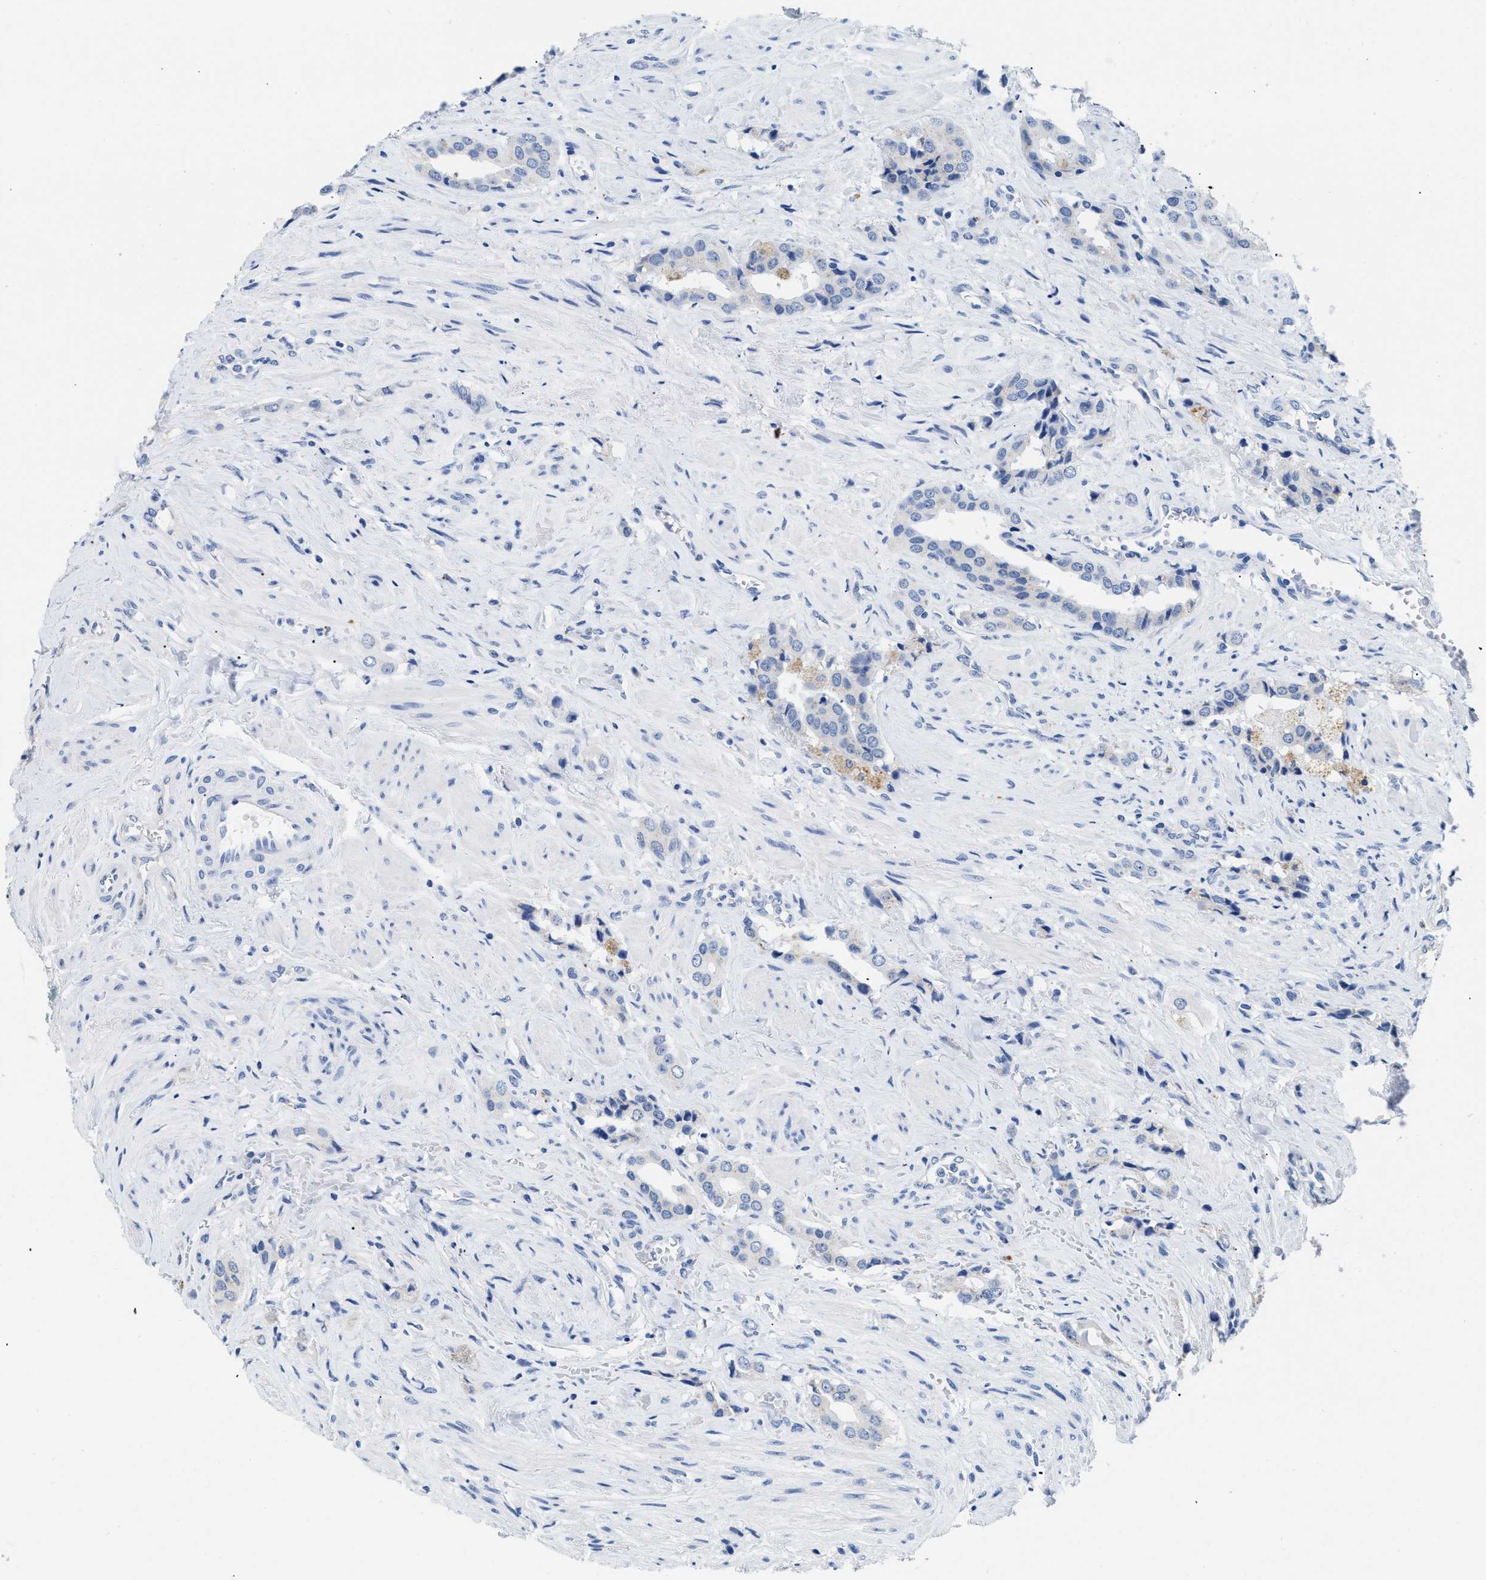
{"staining": {"intensity": "negative", "quantity": "none", "location": "none"}, "tissue": "prostate cancer", "cell_type": "Tumor cells", "image_type": "cancer", "snomed": [{"axis": "morphology", "description": "Adenocarcinoma, High grade"}, {"axis": "topography", "description": "Prostate"}], "caption": "Human adenocarcinoma (high-grade) (prostate) stained for a protein using immunohistochemistry (IHC) reveals no staining in tumor cells.", "gene": "APOBEC2", "patient": {"sex": "male", "age": 52}}